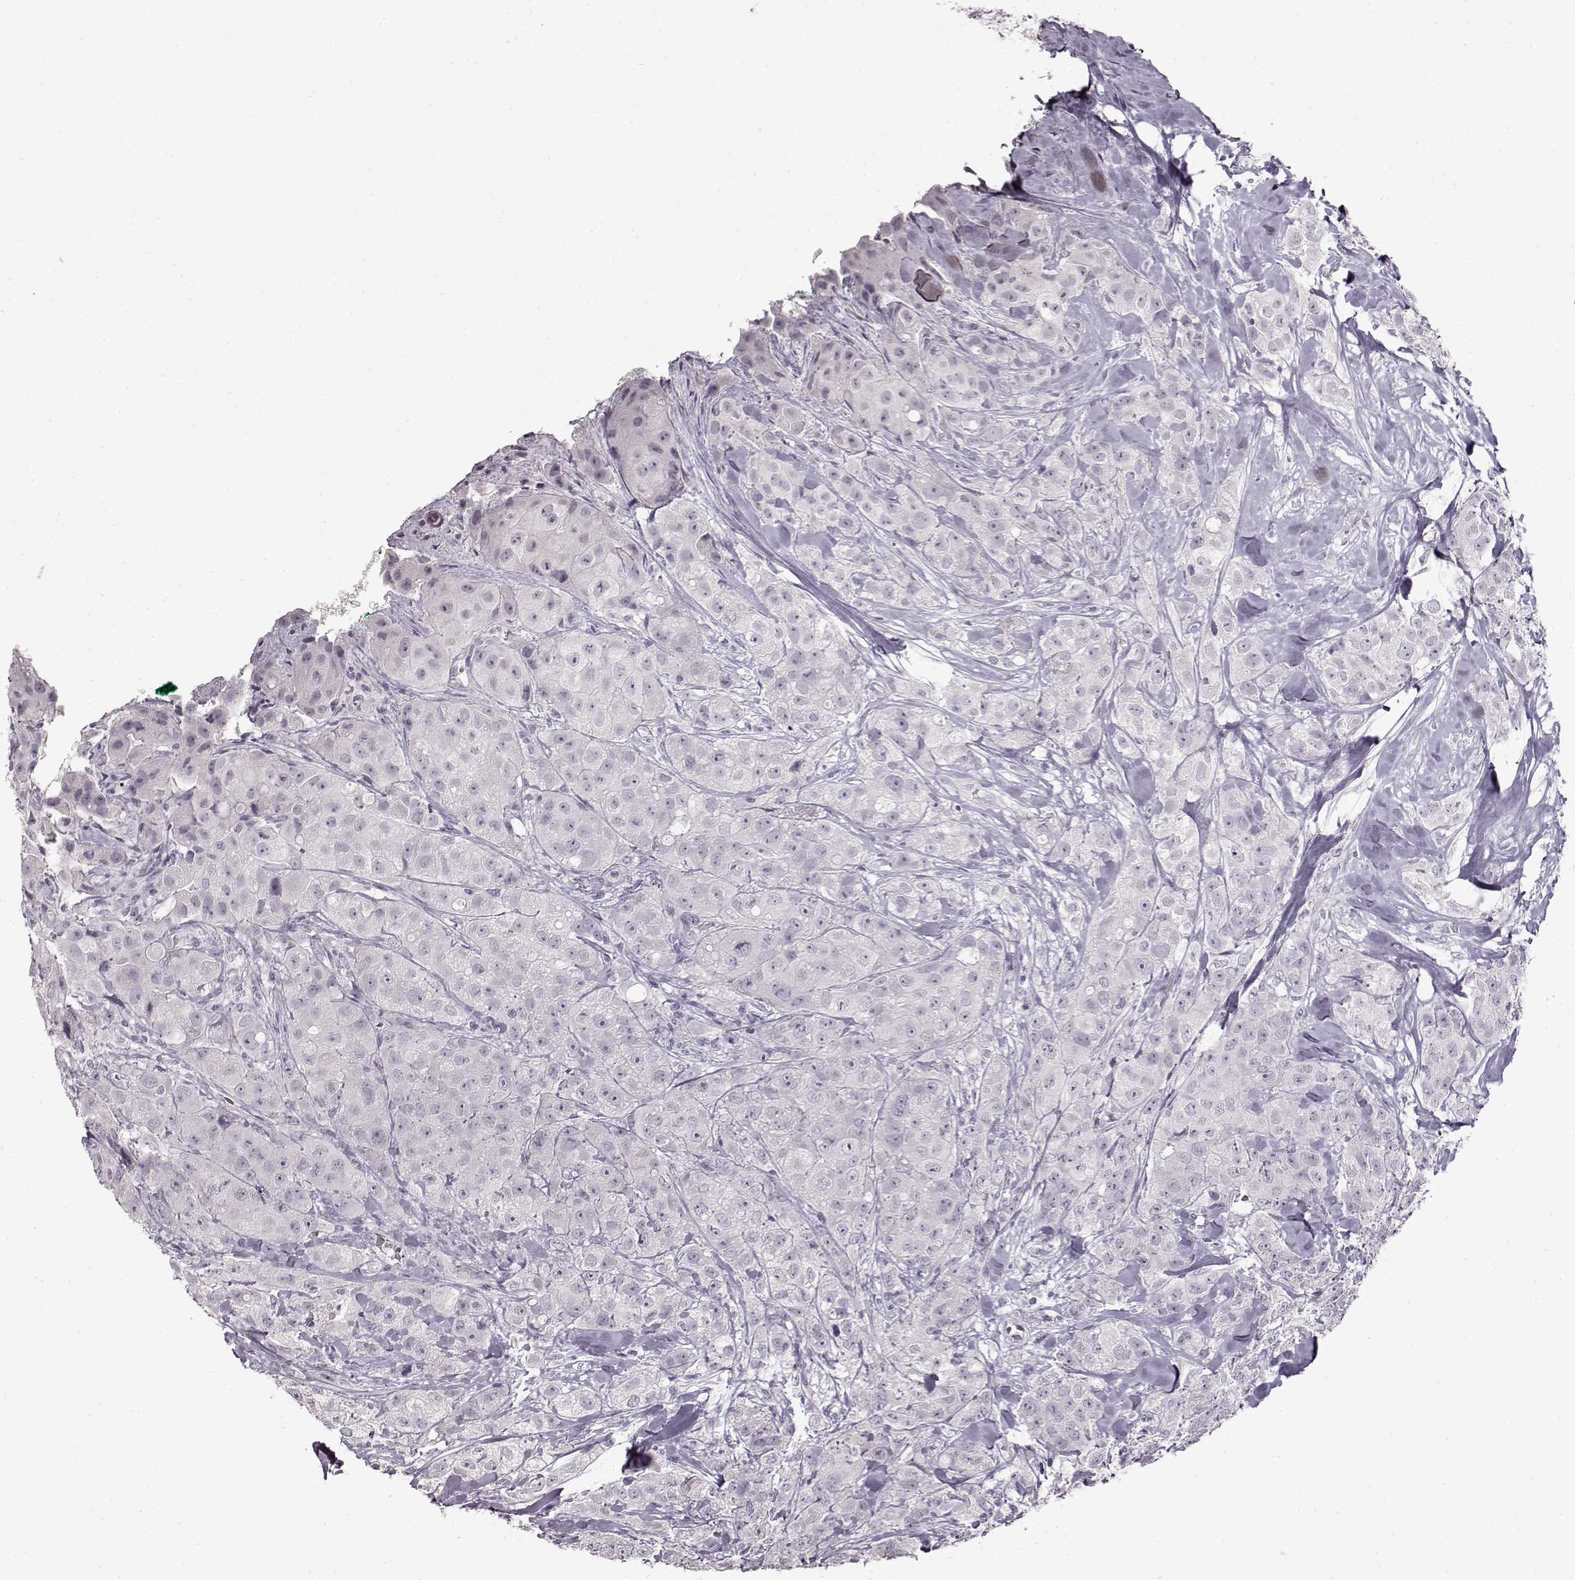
{"staining": {"intensity": "negative", "quantity": "none", "location": "none"}, "tissue": "breast cancer", "cell_type": "Tumor cells", "image_type": "cancer", "snomed": [{"axis": "morphology", "description": "Duct carcinoma"}, {"axis": "topography", "description": "Breast"}], "caption": "Protein analysis of breast cancer demonstrates no significant staining in tumor cells.", "gene": "FSHB", "patient": {"sex": "female", "age": 43}}